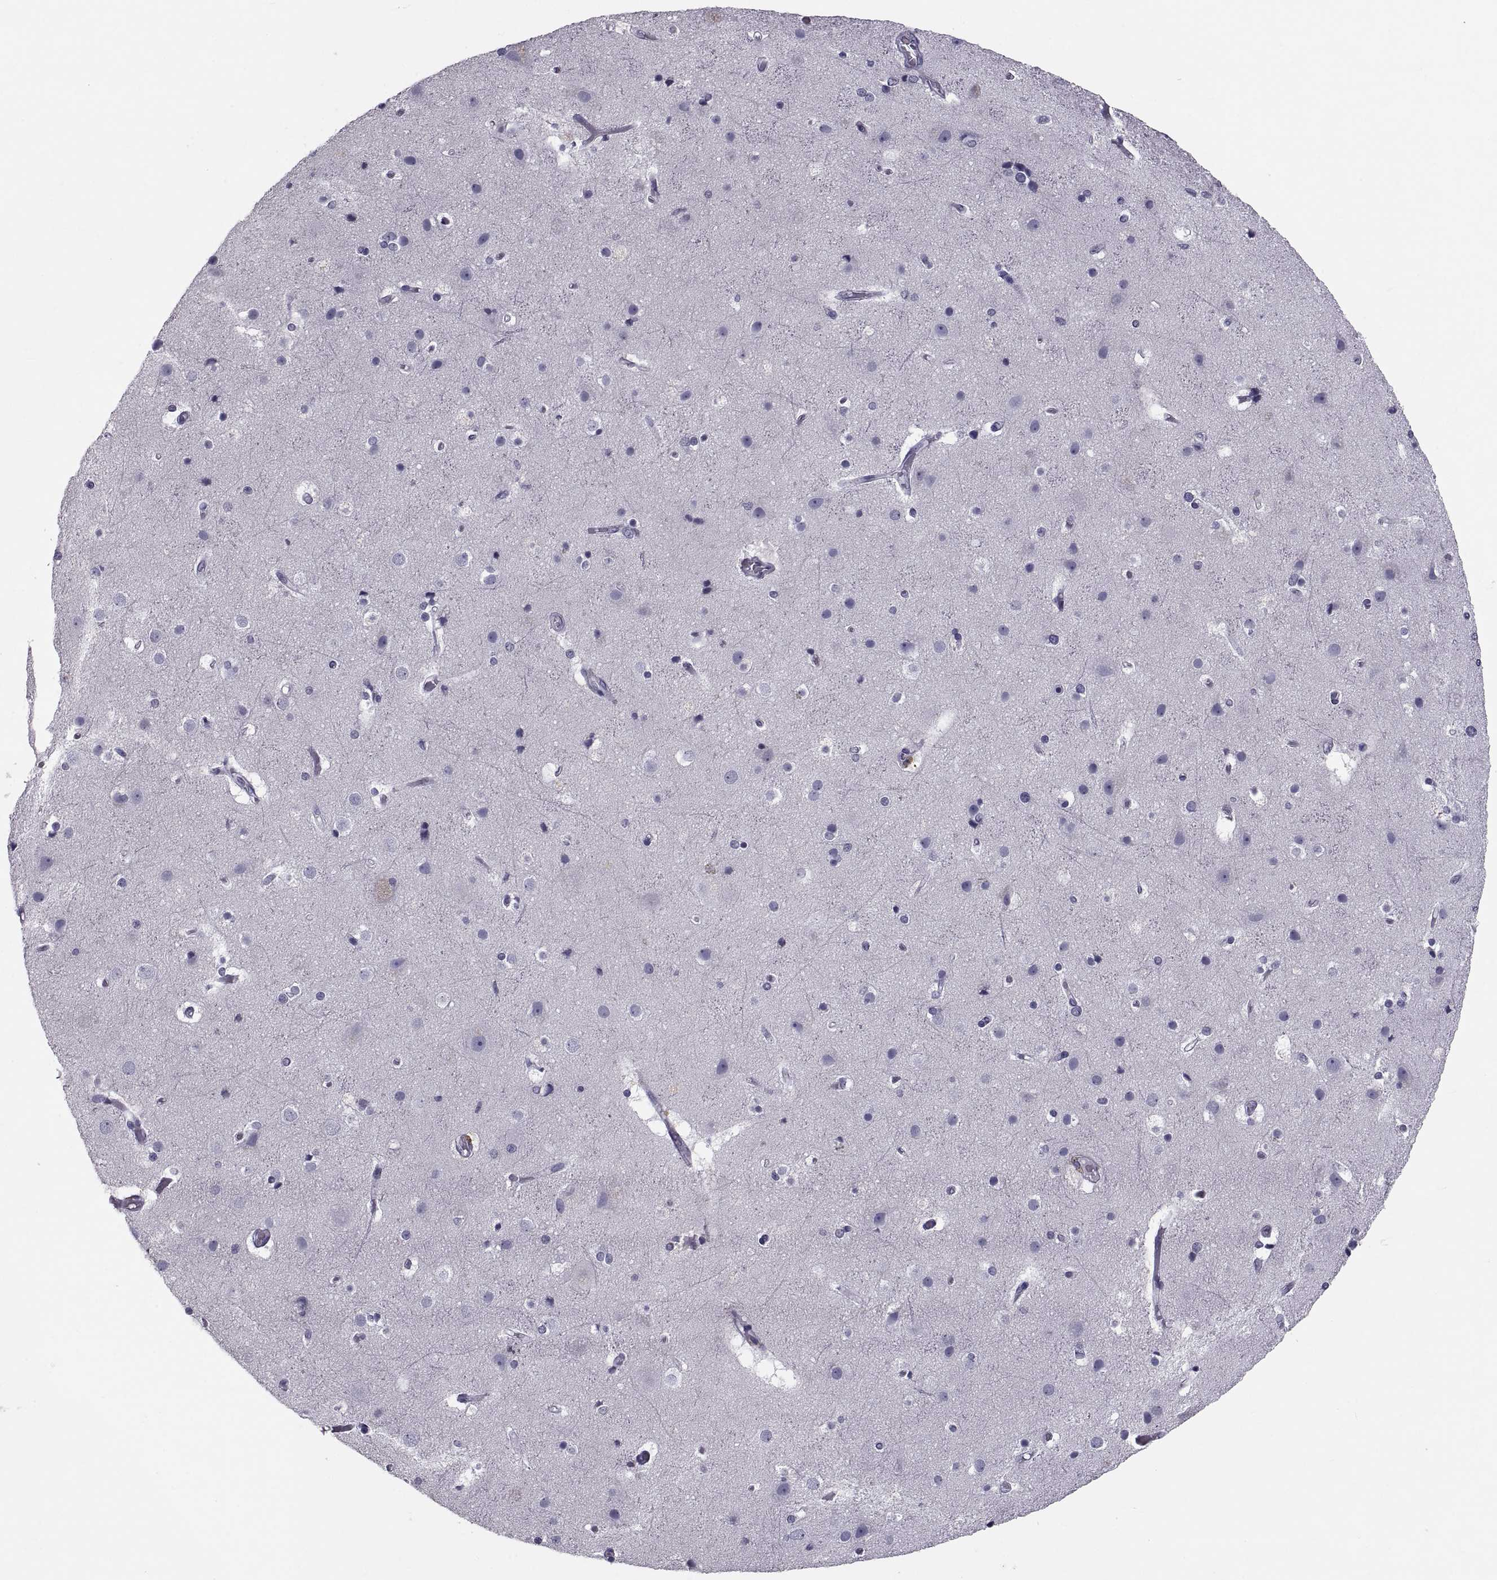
{"staining": {"intensity": "negative", "quantity": "none", "location": "none"}, "tissue": "cerebral cortex", "cell_type": "Endothelial cells", "image_type": "normal", "snomed": [{"axis": "morphology", "description": "Normal tissue, NOS"}, {"axis": "topography", "description": "Cerebral cortex"}], "caption": "This is an IHC micrograph of normal human cerebral cortex. There is no positivity in endothelial cells.", "gene": "PDZRN4", "patient": {"sex": "female", "age": 52}}